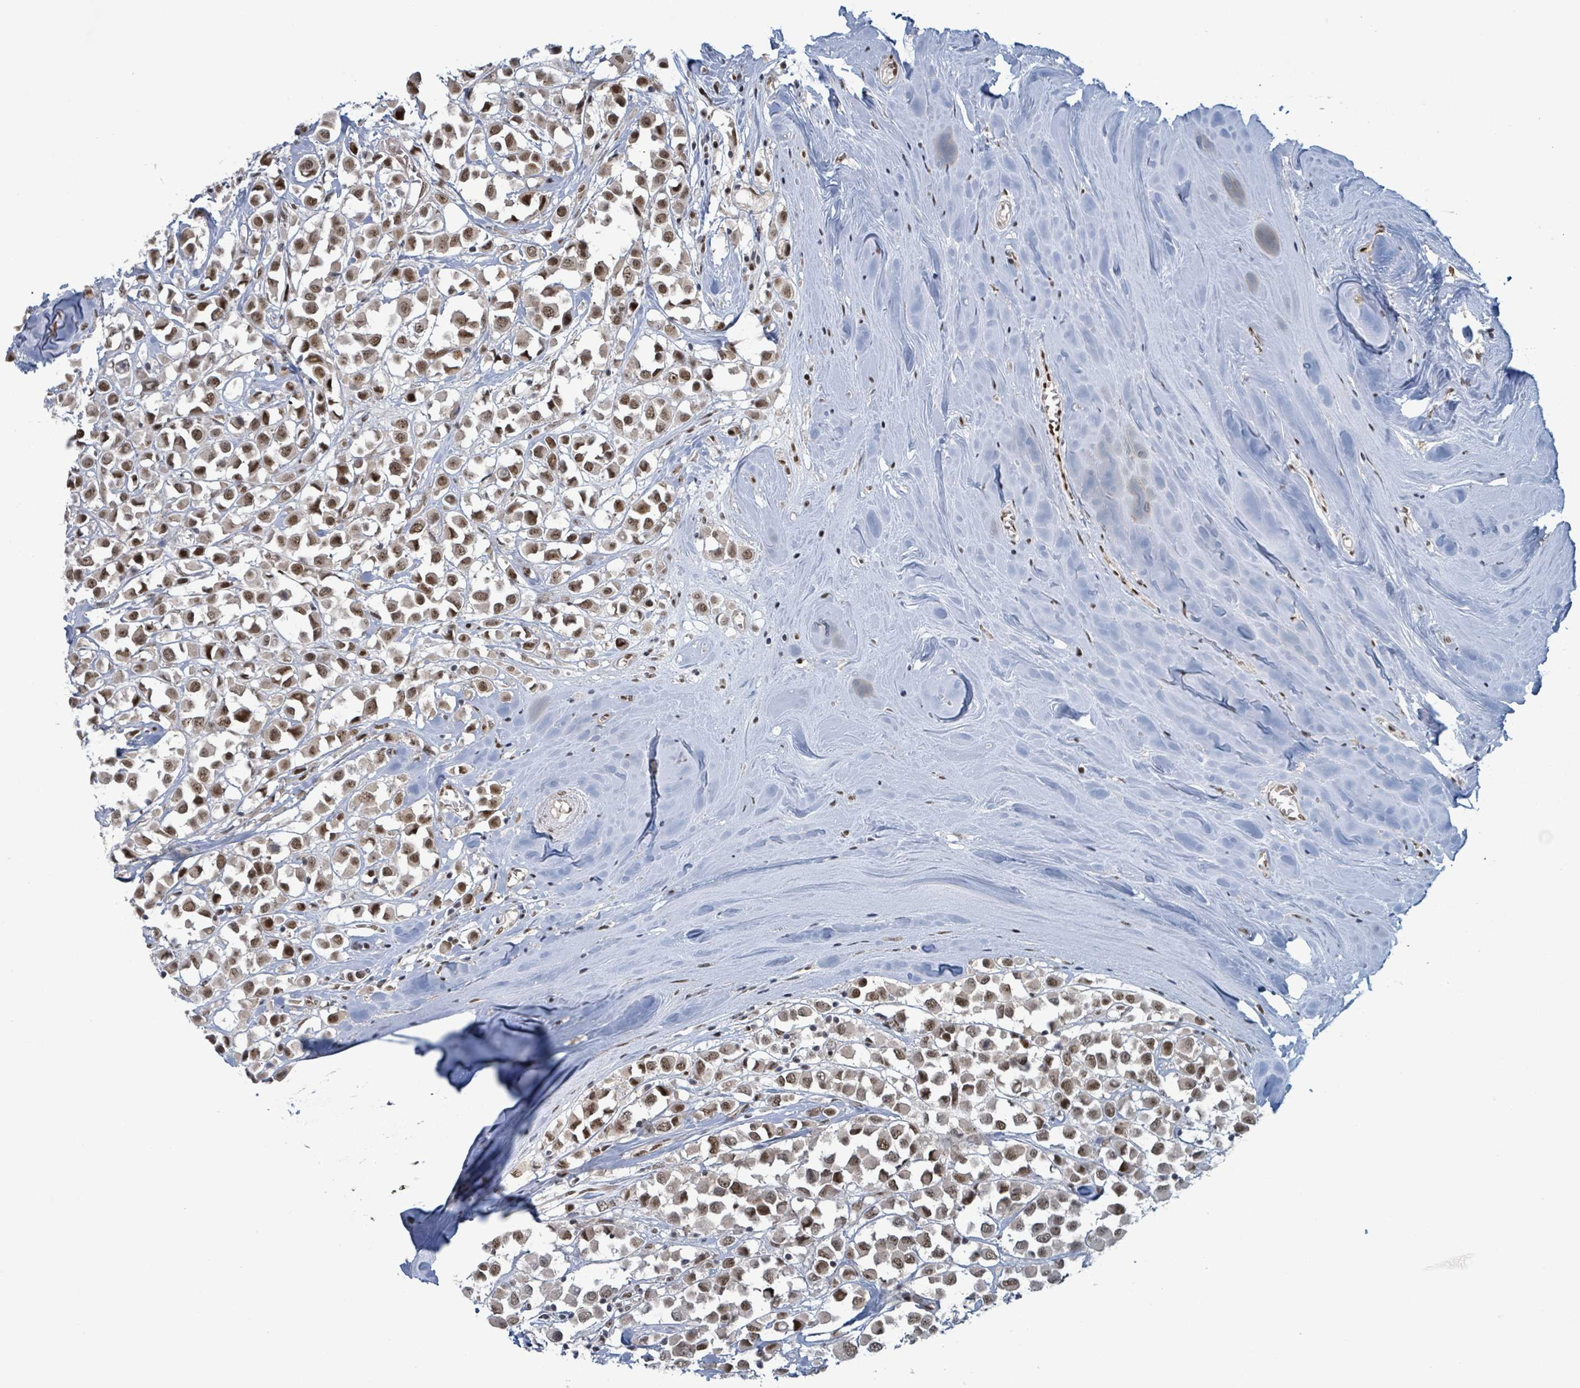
{"staining": {"intensity": "moderate", "quantity": ">75%", "location": "nuclear"}, "tissue": "breast cancer", "cell_type": "Tumor cells", "image_type": "cancer", "snomed": [{"axis": "morphology", "description": "Duct carcinoma"}, {"axis": "topography", "description": "Breast"}], "caption": "The immunohistochemical stain highlights moderate nuclear staining in tumor cells of breast cancer tissue.", "gene": "KLF3", "patient": {"sex": "female", "age": 61}}